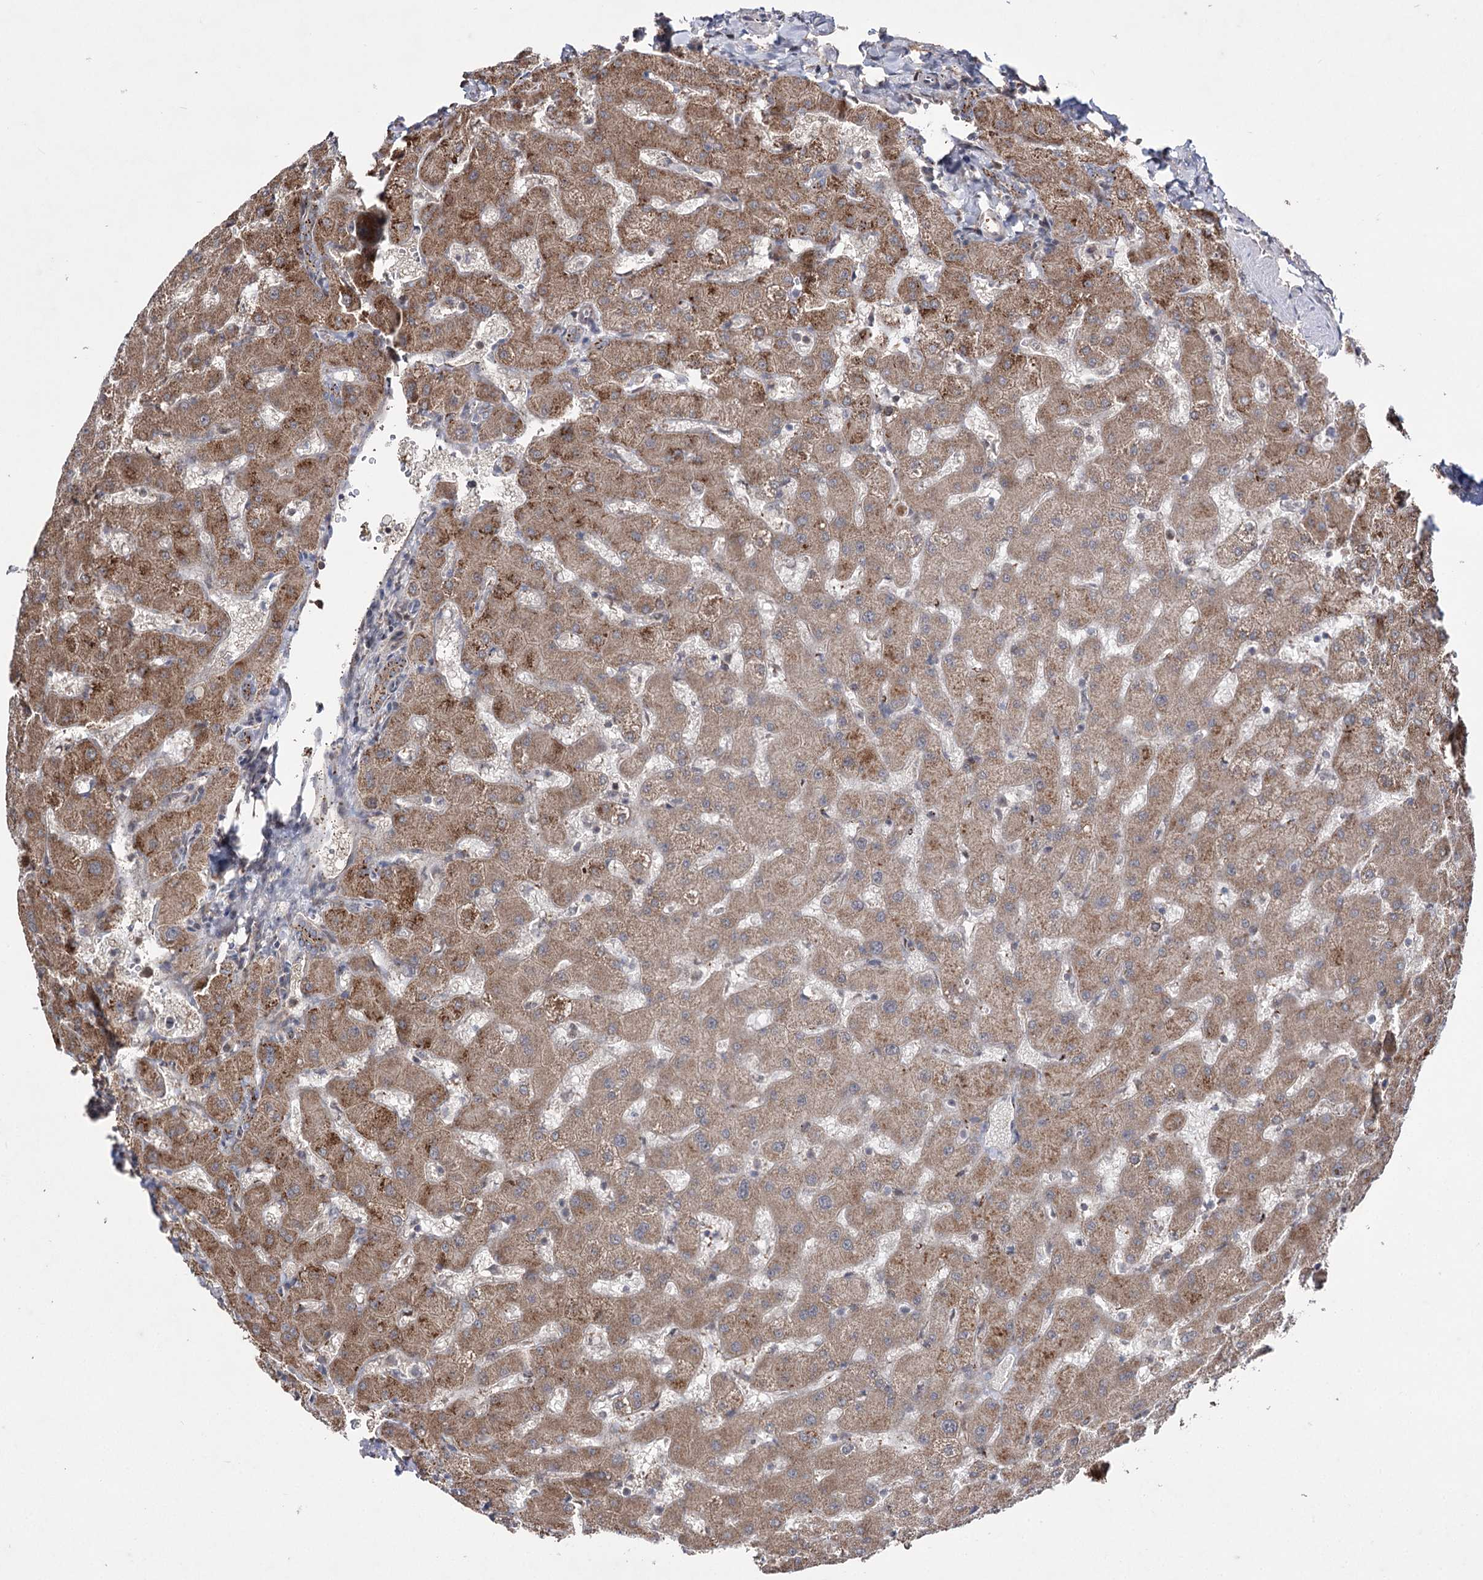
{"staining": {"intensity": "strong", "quantity": ">75%", "location": "cytoplasmic/membranous"}, "tissue": "liver", "cell_type": "Cholangiocytes", "image_type": "normal", "snomed": [{"axis": "morphology", "description": "Normal tissue, NOS"}, {"axis": "topography", "description": "Liver"}], "caption": "Cholangiocytes exhibit high levels of strong cytoplasmic/membranous positivity in approximately >75% of cells in unremarkable liver.", "gene": "ARHGAP20", "patient": {"sex": "female", "age": 63}}